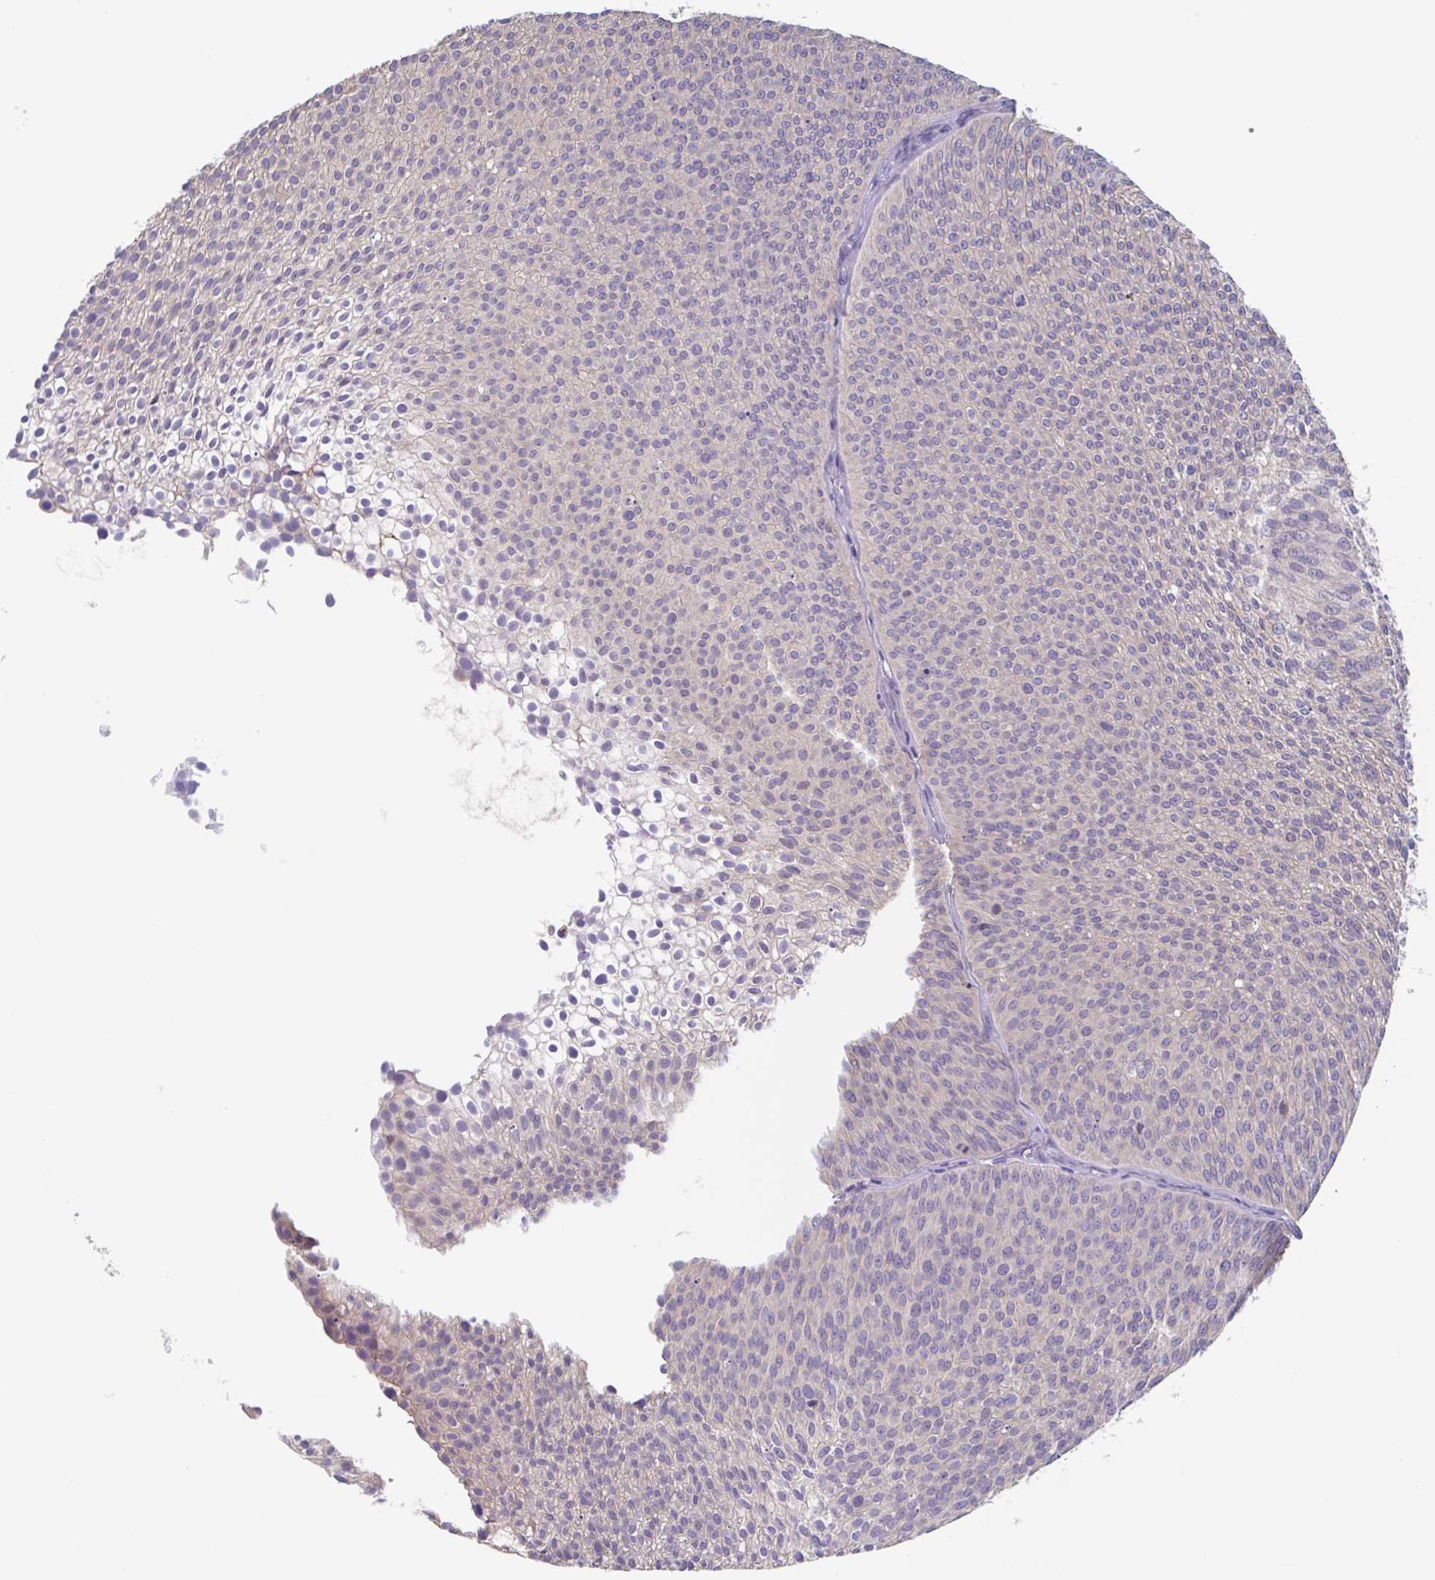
{"staining": {"intensity": "negative", "quantity": "none", "location": "none"}, "tissue": "urothelial cancer", "cell_type": "Tumor cells", "image_type": "cancer", "snomed": [{"axis": "morphology", "description": "Urothelial carcinoma, Low grade"}, {"axis": "topography", "description": "Urinary bladder"}], "caption": "DAB immunohistochemical staining of human low-grade urothelial carcinoma reveals no significant staining in tumor cells. (Immunohistochemistry, brightfield microscopy, high magnification).", "gene": "CHMP5", "patient": {"sex": "male", "age": 91}}